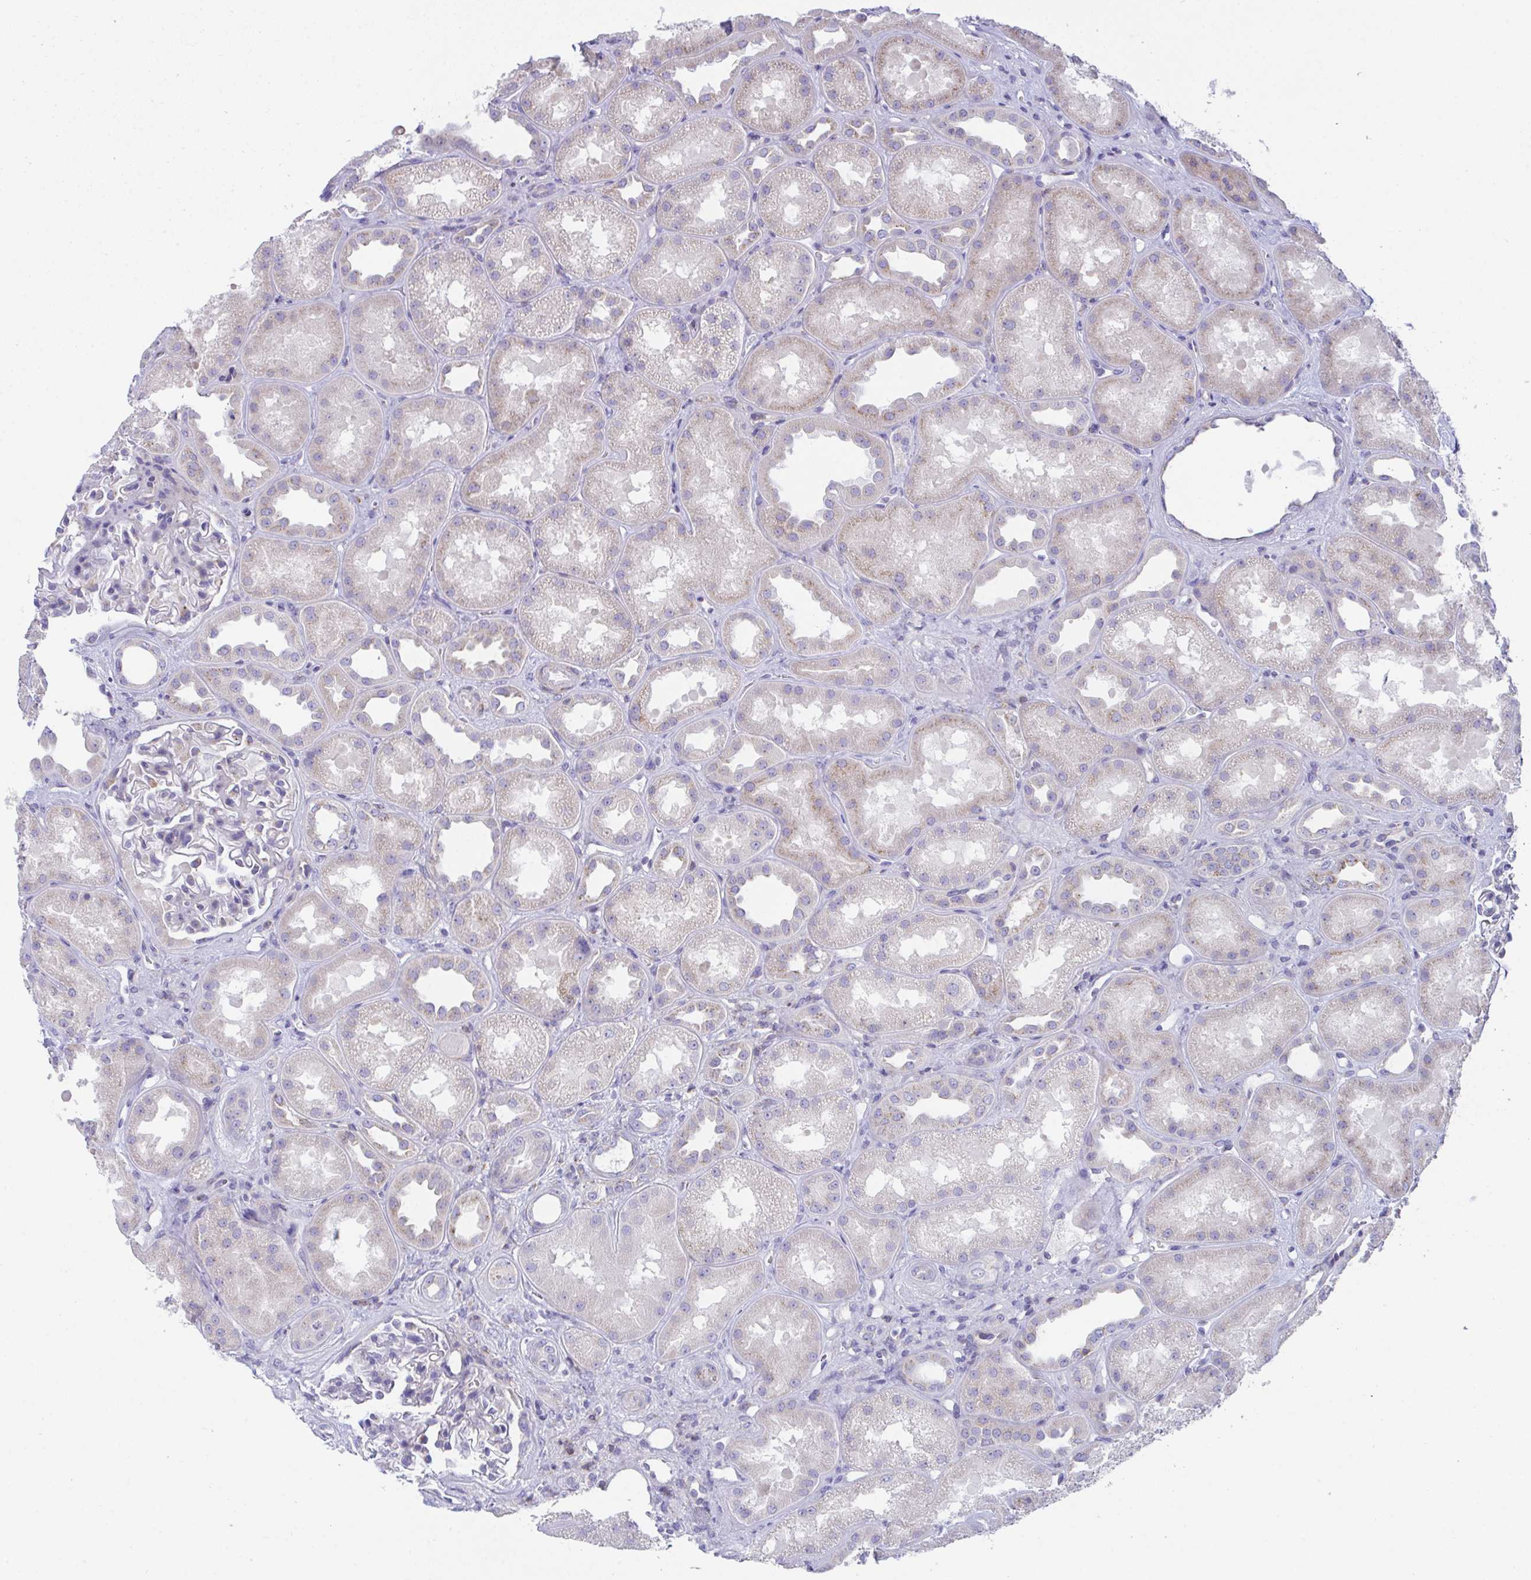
{"staining": {"intensity": "negative", "quantity": "none", "location": "none"}, "tissue": "kidney", "cell_type": "Cells in glomeruli", "image_type": "normal", "snomed": [{"axis": "morphology", "description": "Normal tissue, NOS"}, {"axis": "topography", "description": "Kidney"}], "caption": "Immunohistochemistry (IHC) of normal human kidney exhibits no positivity in cells in glomeruli. The staining was performed using DAB to visualize the protein expression in brown, while the nuclei were stained in blue with hematoxylin (Magnification: 20x).", "gene": "MIA3", "patient": {"sex": "male", "age": 61}}